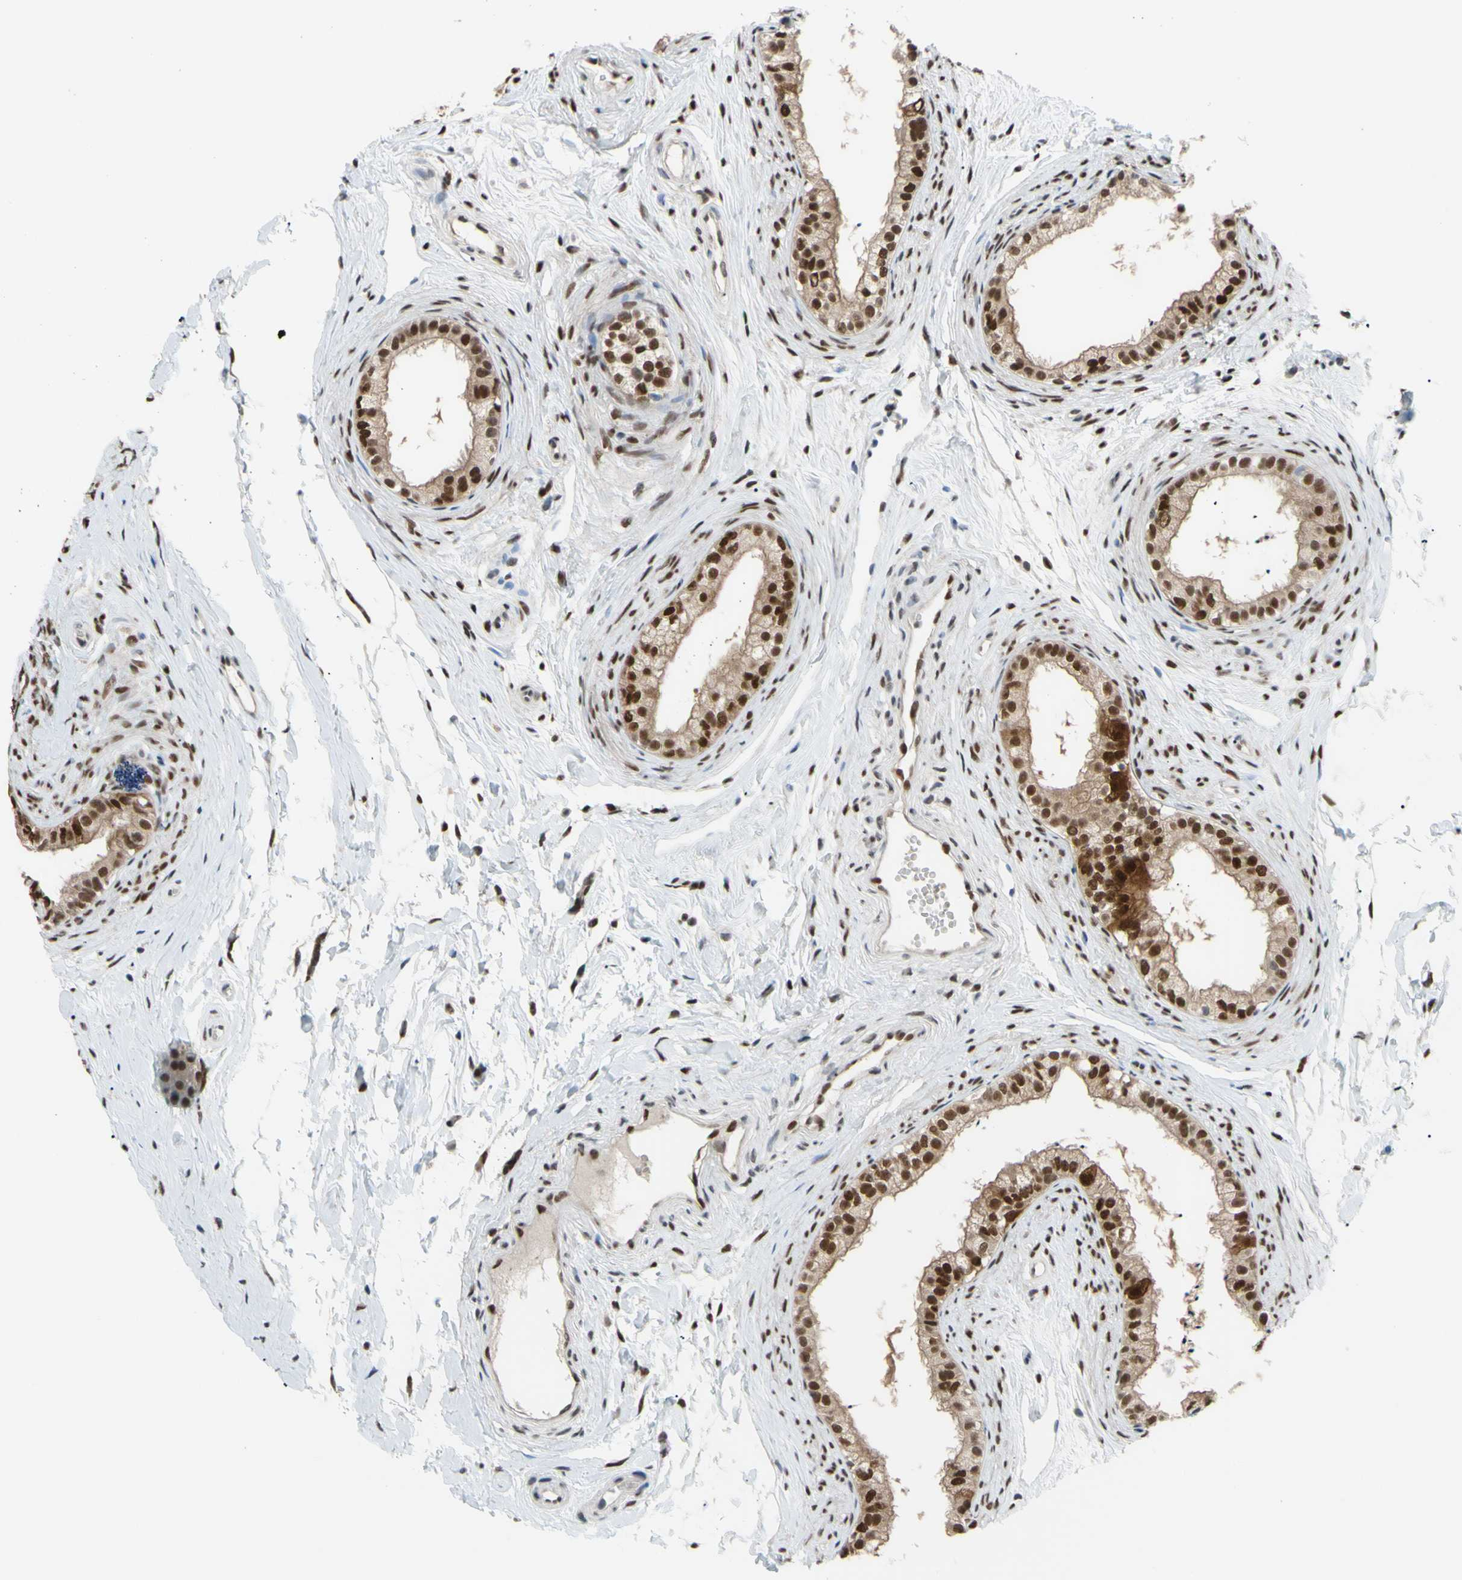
{"staining": {"intensity": "strong", "quantity": "25%-75%", "location": "cytoplasmic/membranous,nuclear"}, "tissue": "epididymis", "cell_type": "Glandular cells", "image_type": "normal", "snomed": [{"axis": "morphology", "description": "Normal tissue, NOS"}, {"axis": "topography", "description": "Epididymis"}], "caption": "A photomicrograph of human epididymis stained for a protein demonstrates strong cytoplasmic/membranous,nuclear brown staining in glandular cells. The staining was performed using DAB (3,3'-diaminobenzidine) to visualize the protein expression in brown, while the nuclei were stained in blue with hematoxylin (Magnification: 20x).", "gene": "FKBP5", "patient": {"sex": "male", "age": 56}}